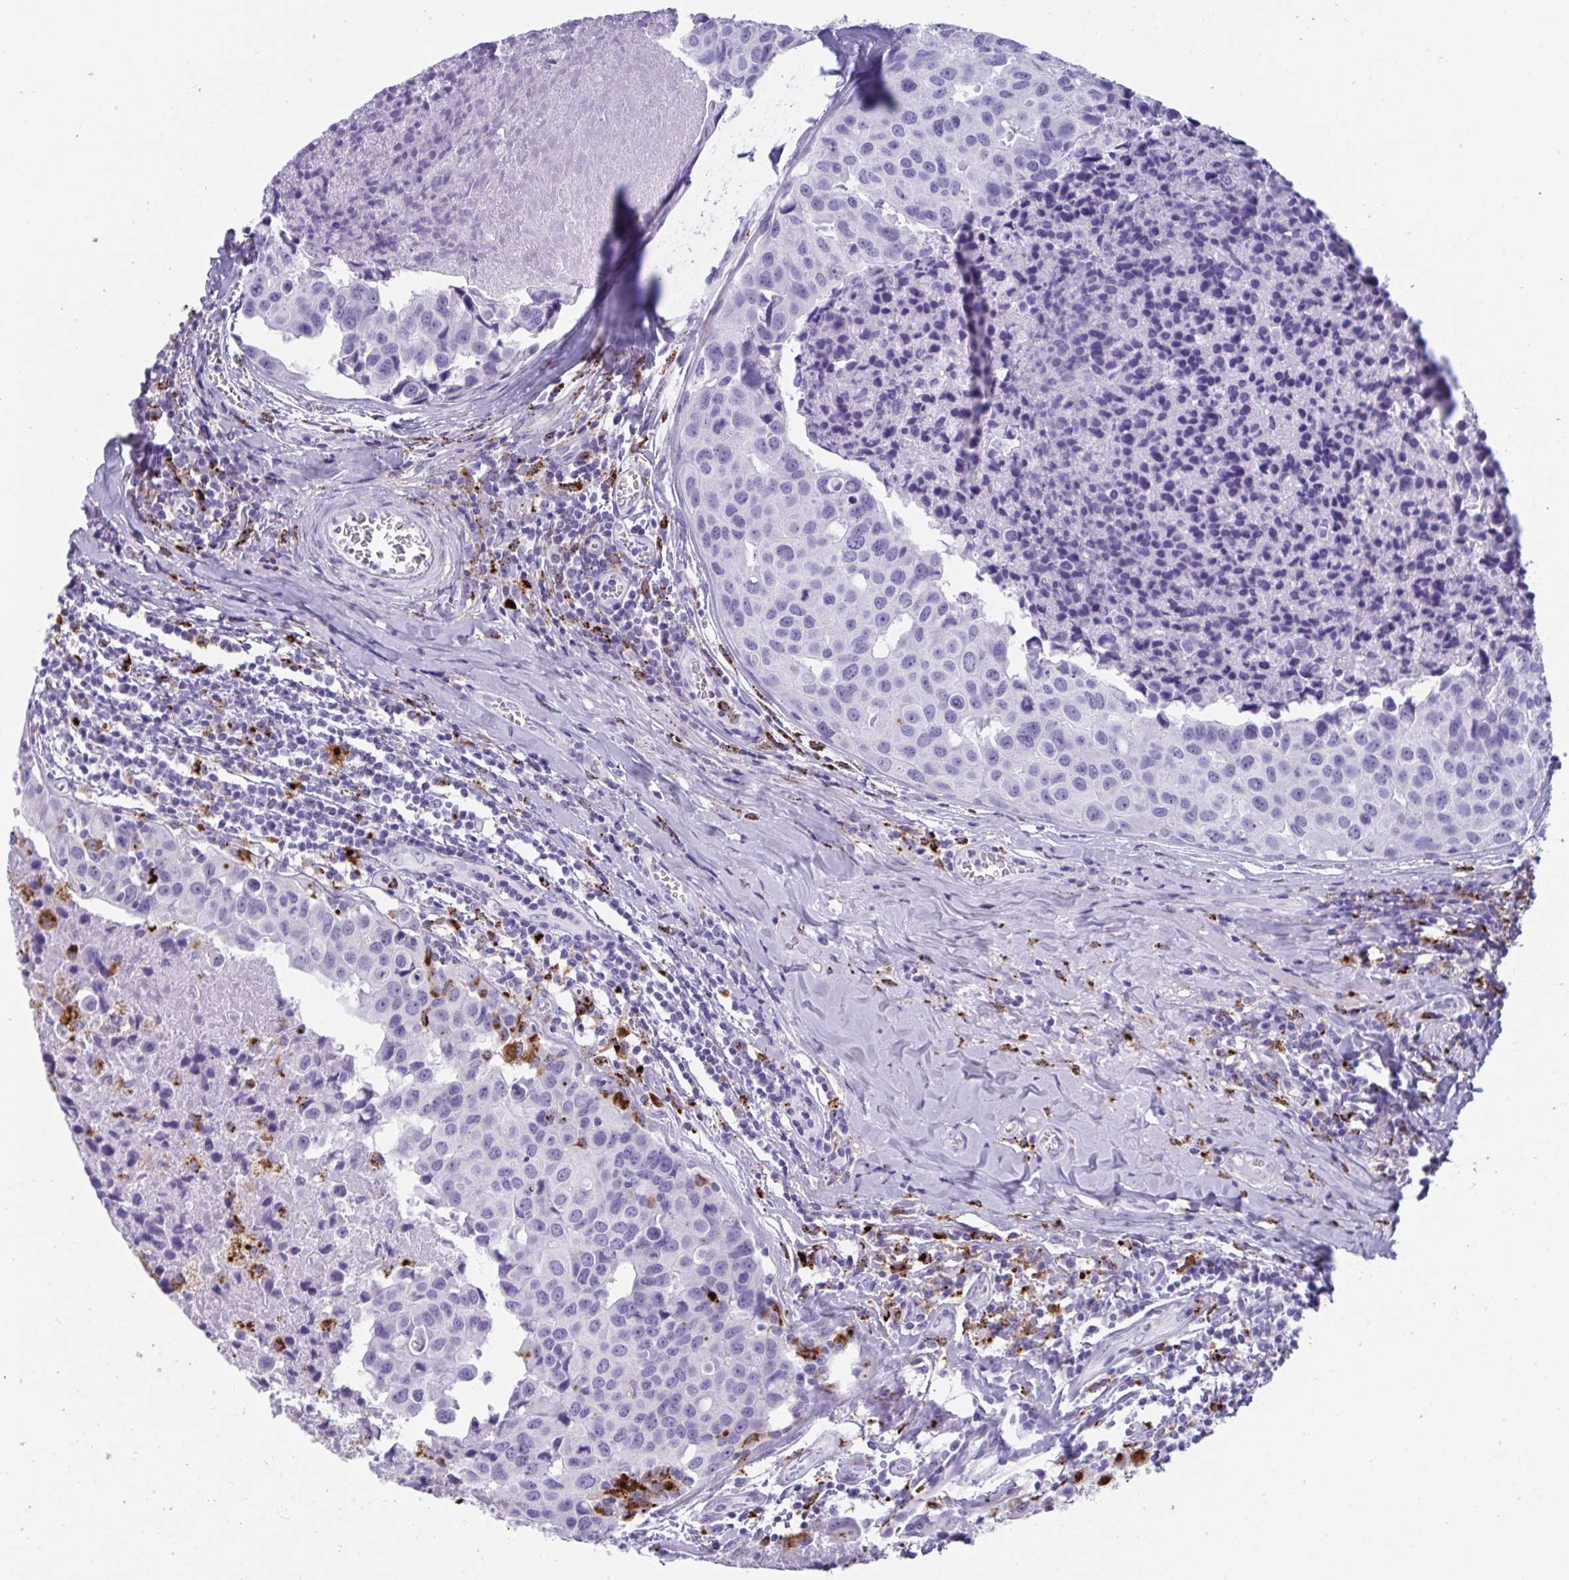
{"staining": {"intensity": "negative", "quantity": "none", "location": "none"}, "tissue": "breast cancer", "cell_type": "Tumor cells", "image_type": "cancer", "snomed": [{"axis": "morphology", "description": "Duct carcinoma"}, {"axis": "topography", "description": "Breast"}], "caption": "IHC histopathology image of breast cancer (invasive ductal carcinoma) stained for a protein (brown), which exhibits no staining in tumor cells.", "gene": "CPVL", "patient": {"sex": "female", "age": 24}}